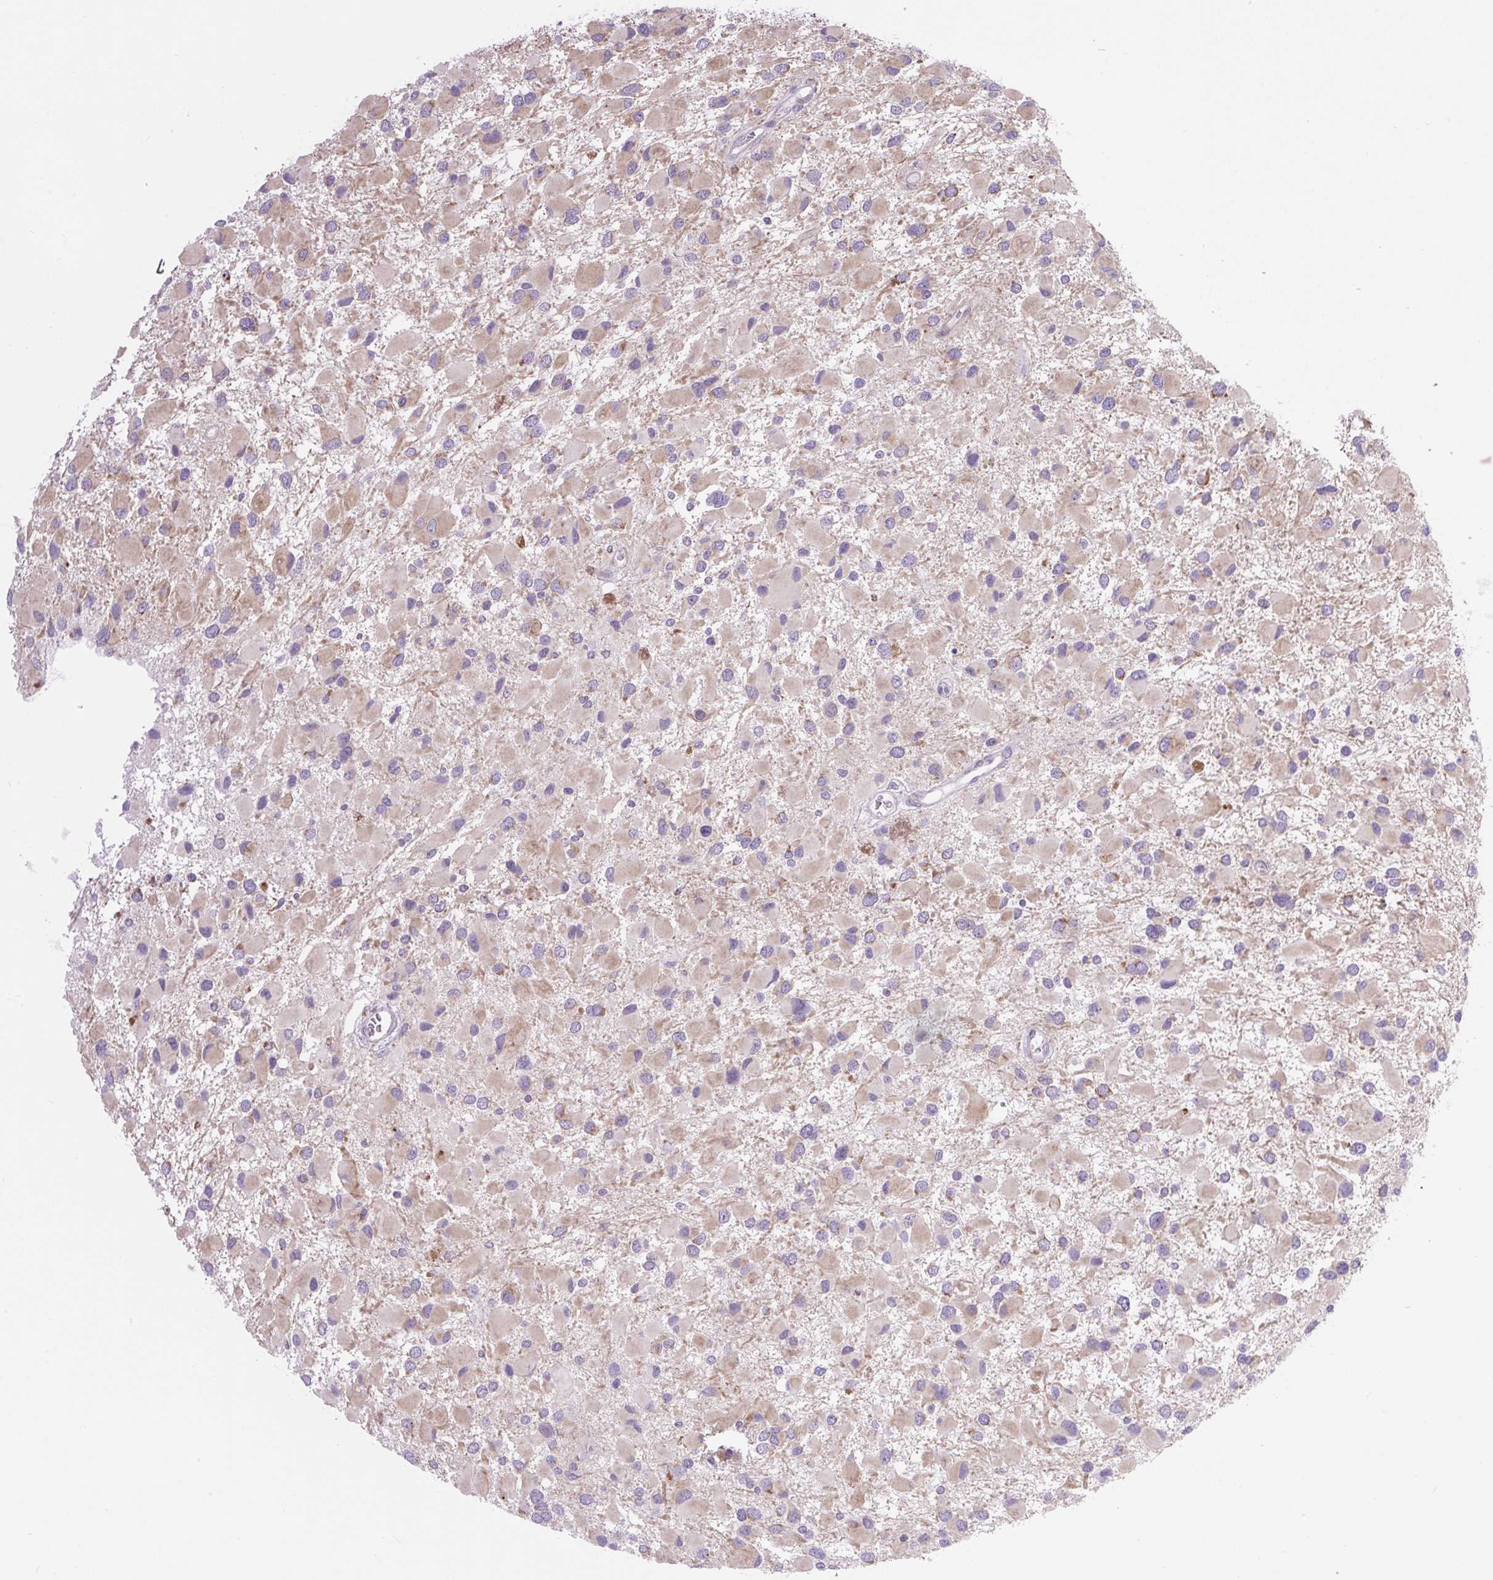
{"staining": {"intensity": "weak", "quantity": "<25%", "location": "cytoplasmic/membranous"}, "tissue": "glioma", "cell_type": "Tumor cells", "image_type": "cancer", "snomed": [{"axis": "morphology", "description": "Glioma, malignant, High grade"}, {"axis": "topography", "description": "Brain"}], "caption": "Protein analysis of high-grade glioma (malignant) shows no significant expression in tumor cells.", "gene": "RNASE10", "patient": {"sex": "male", "age": 53}}